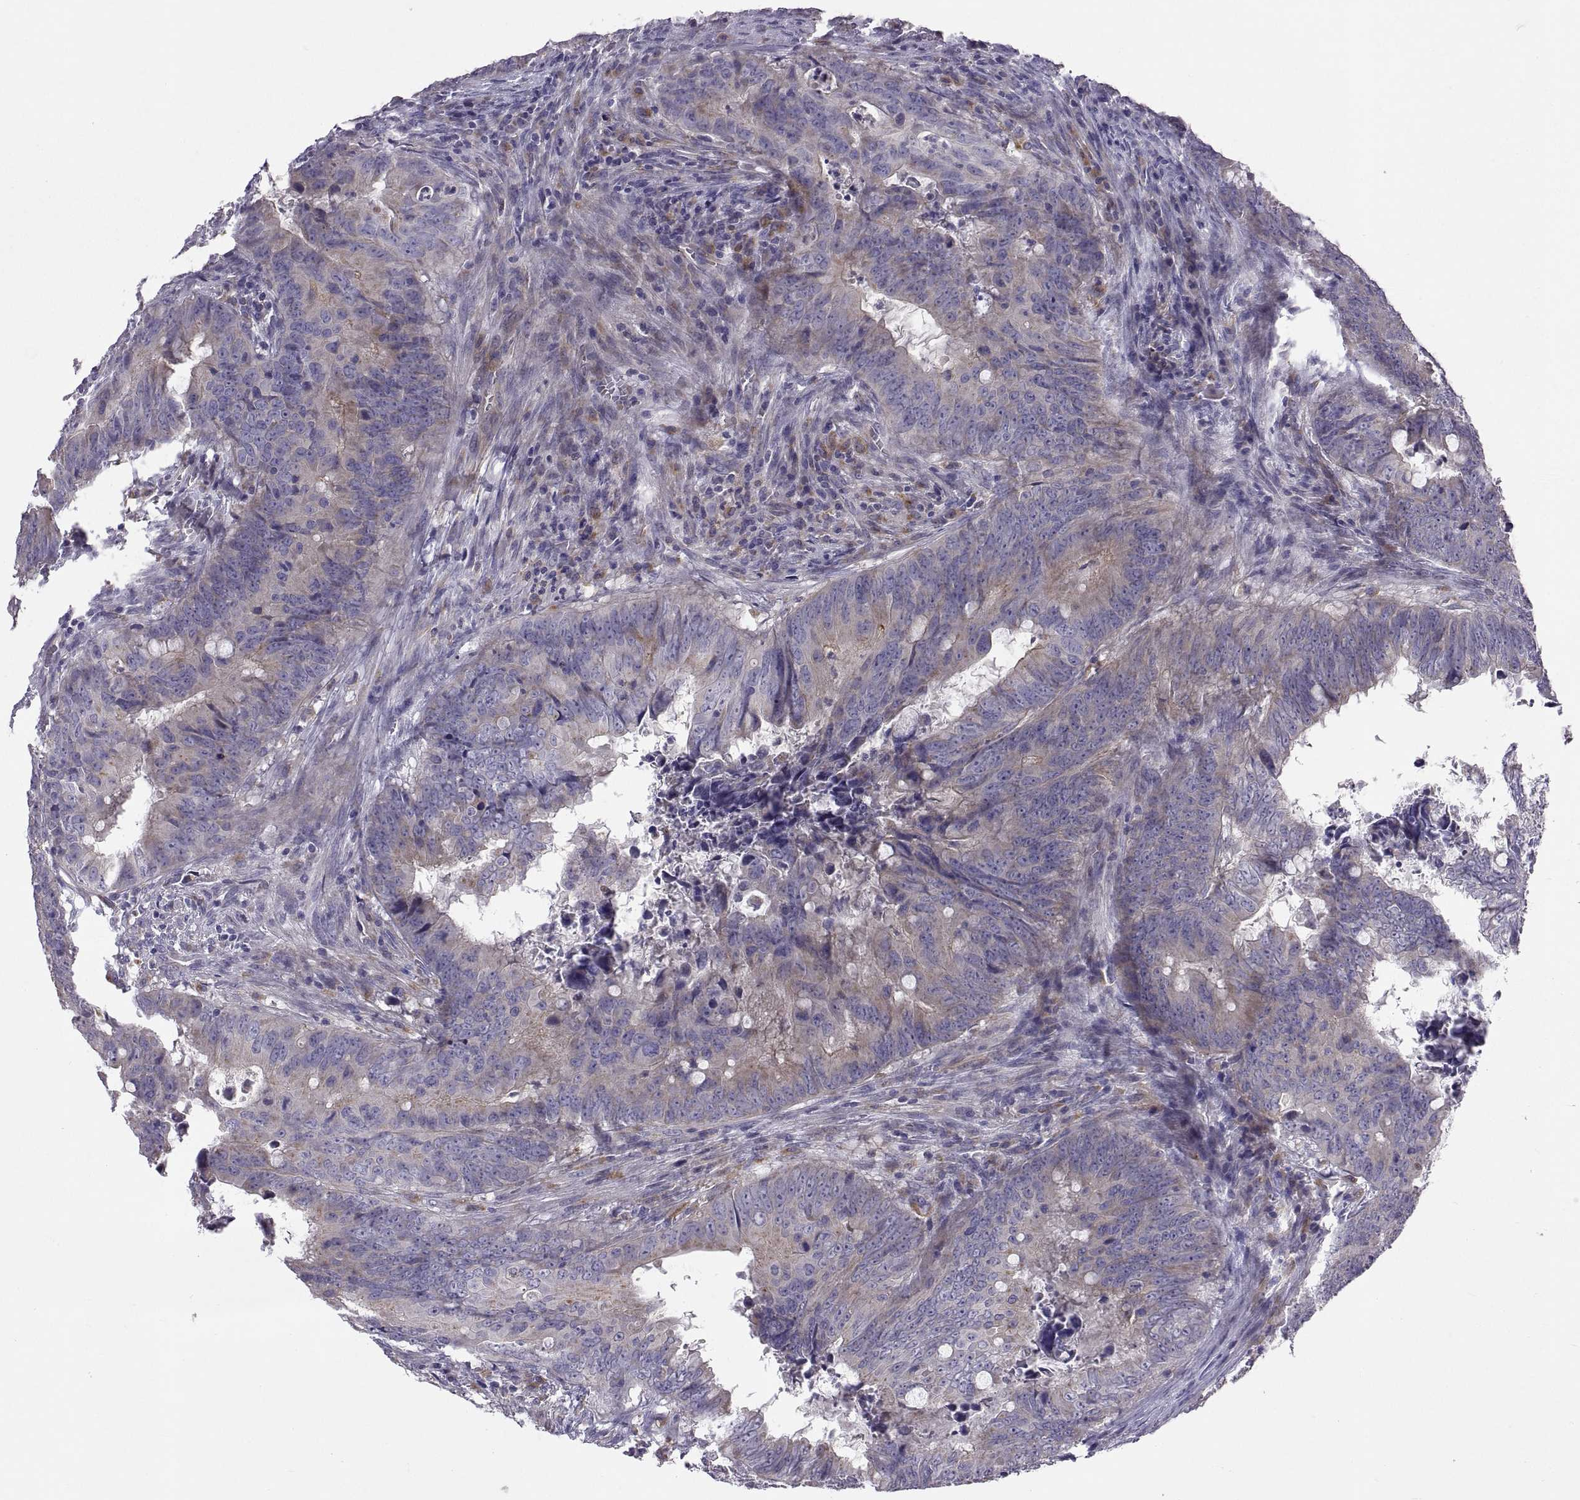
{"staining": {"intensity": "weak", "quantity": "25%-75%", "location": "cytoplasmic/membranous"}, "tissue": "colorectal cancer", "cell_type": "Tumor cells", "image_type": "cancer", "snomed": [{"axis": "morphology", "description": "Adenocarcinoma, NOS"}, {"axis": "topography", "description": "Colon"}], "caption": "A high-resolution micrograph shows immunohistochemistry (IHC) staining of adenocarcinoma (colorectal), which reveals weak cytoplasmic/membranous expression in about 25%-75% of tumor cells.", "gene": "ARSL", "patient": {"sex": "female", "age": 82}}